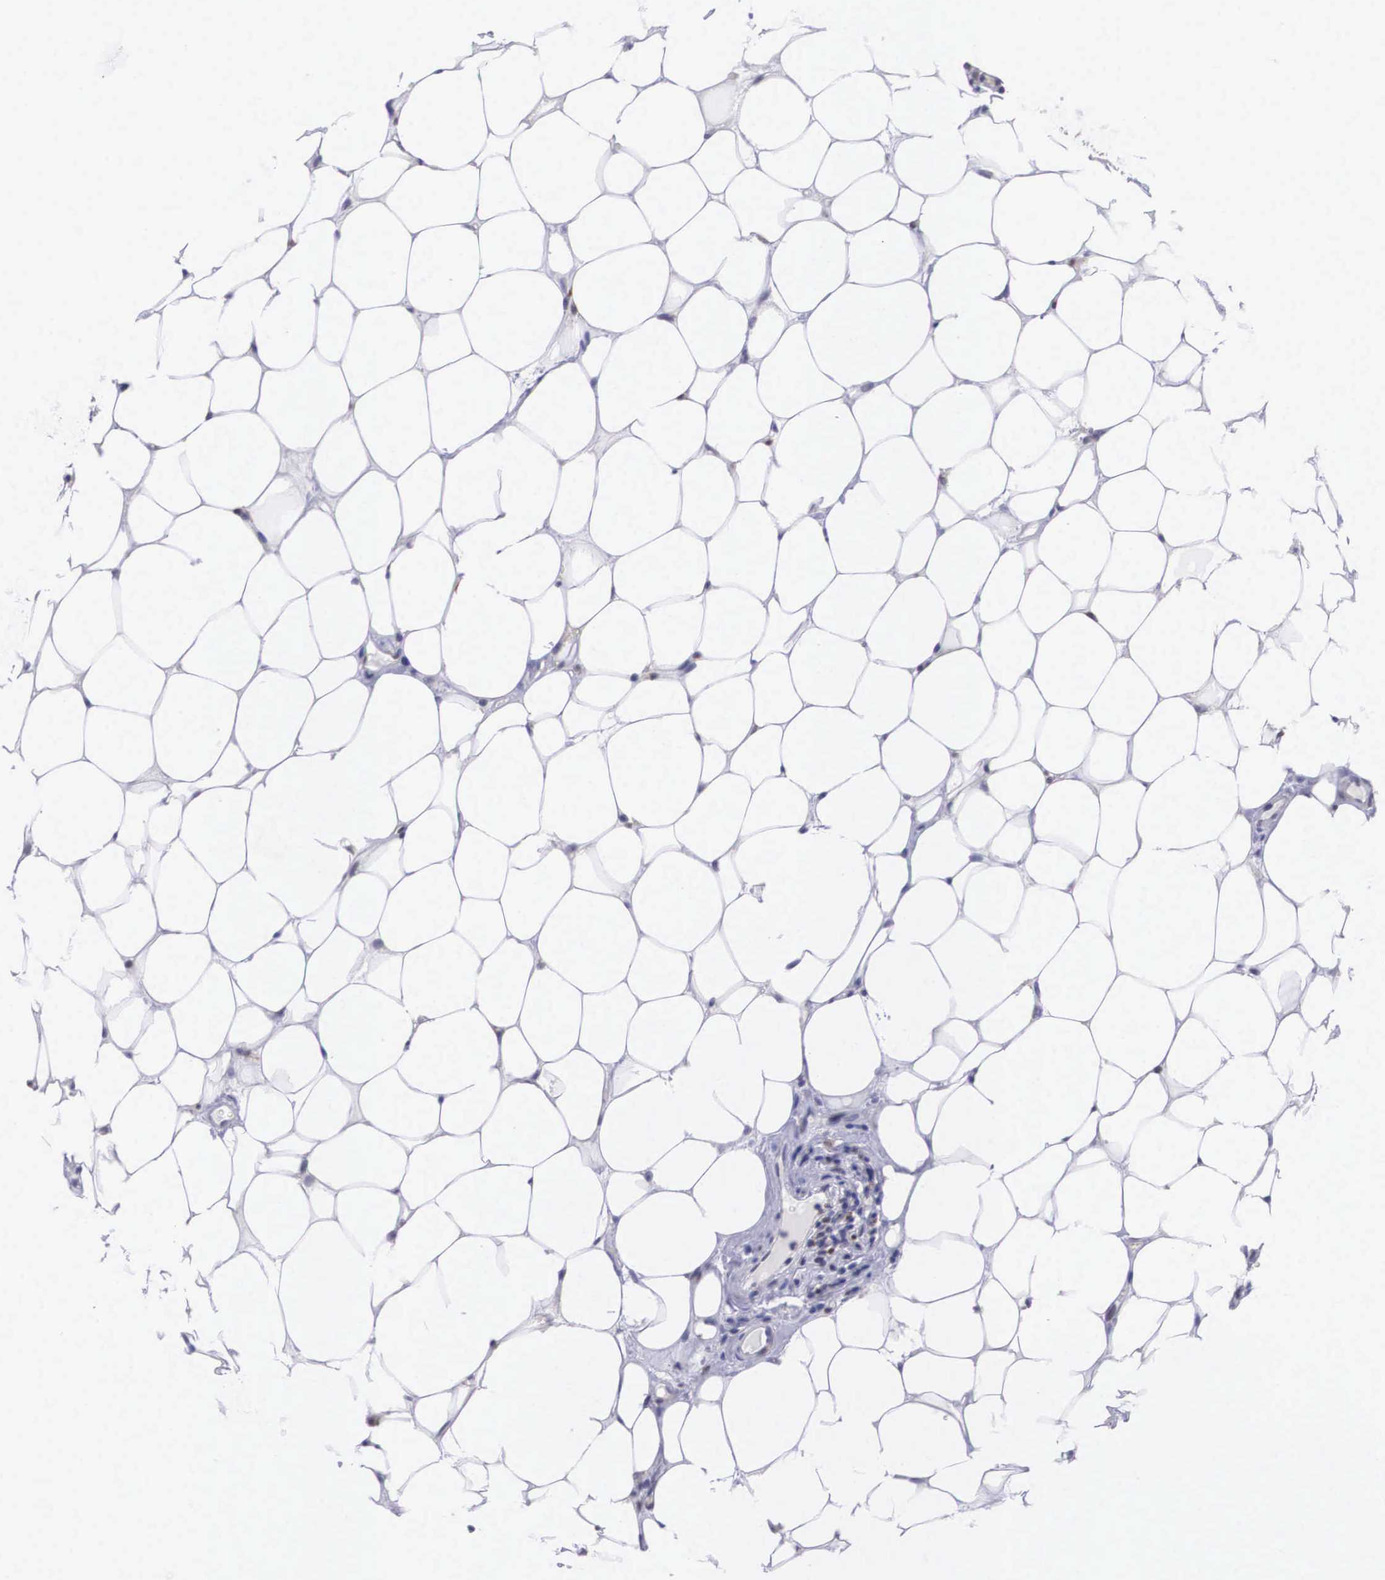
{"staining": {"intensity": "moderate", "quantity": ">75%", "location": "nuclear"}, "tissue": "breast cancer", "cell_type": "Tumor cells", "image_type": "cancer", "snomed": [{"axis": "morphology", "description": "Duct carcinoma"}, {"axis": "topography", "description": "Breast"}], "caption": "An immunohistochemistry image of tumor tissue is shown. Protein staining in brown highlights moderate nuclear positivity in breast cancer (intraductal carcinoma) within tumor cells.", "gene": "ETV6", "patient": {"sex": "female", "age": 68}}